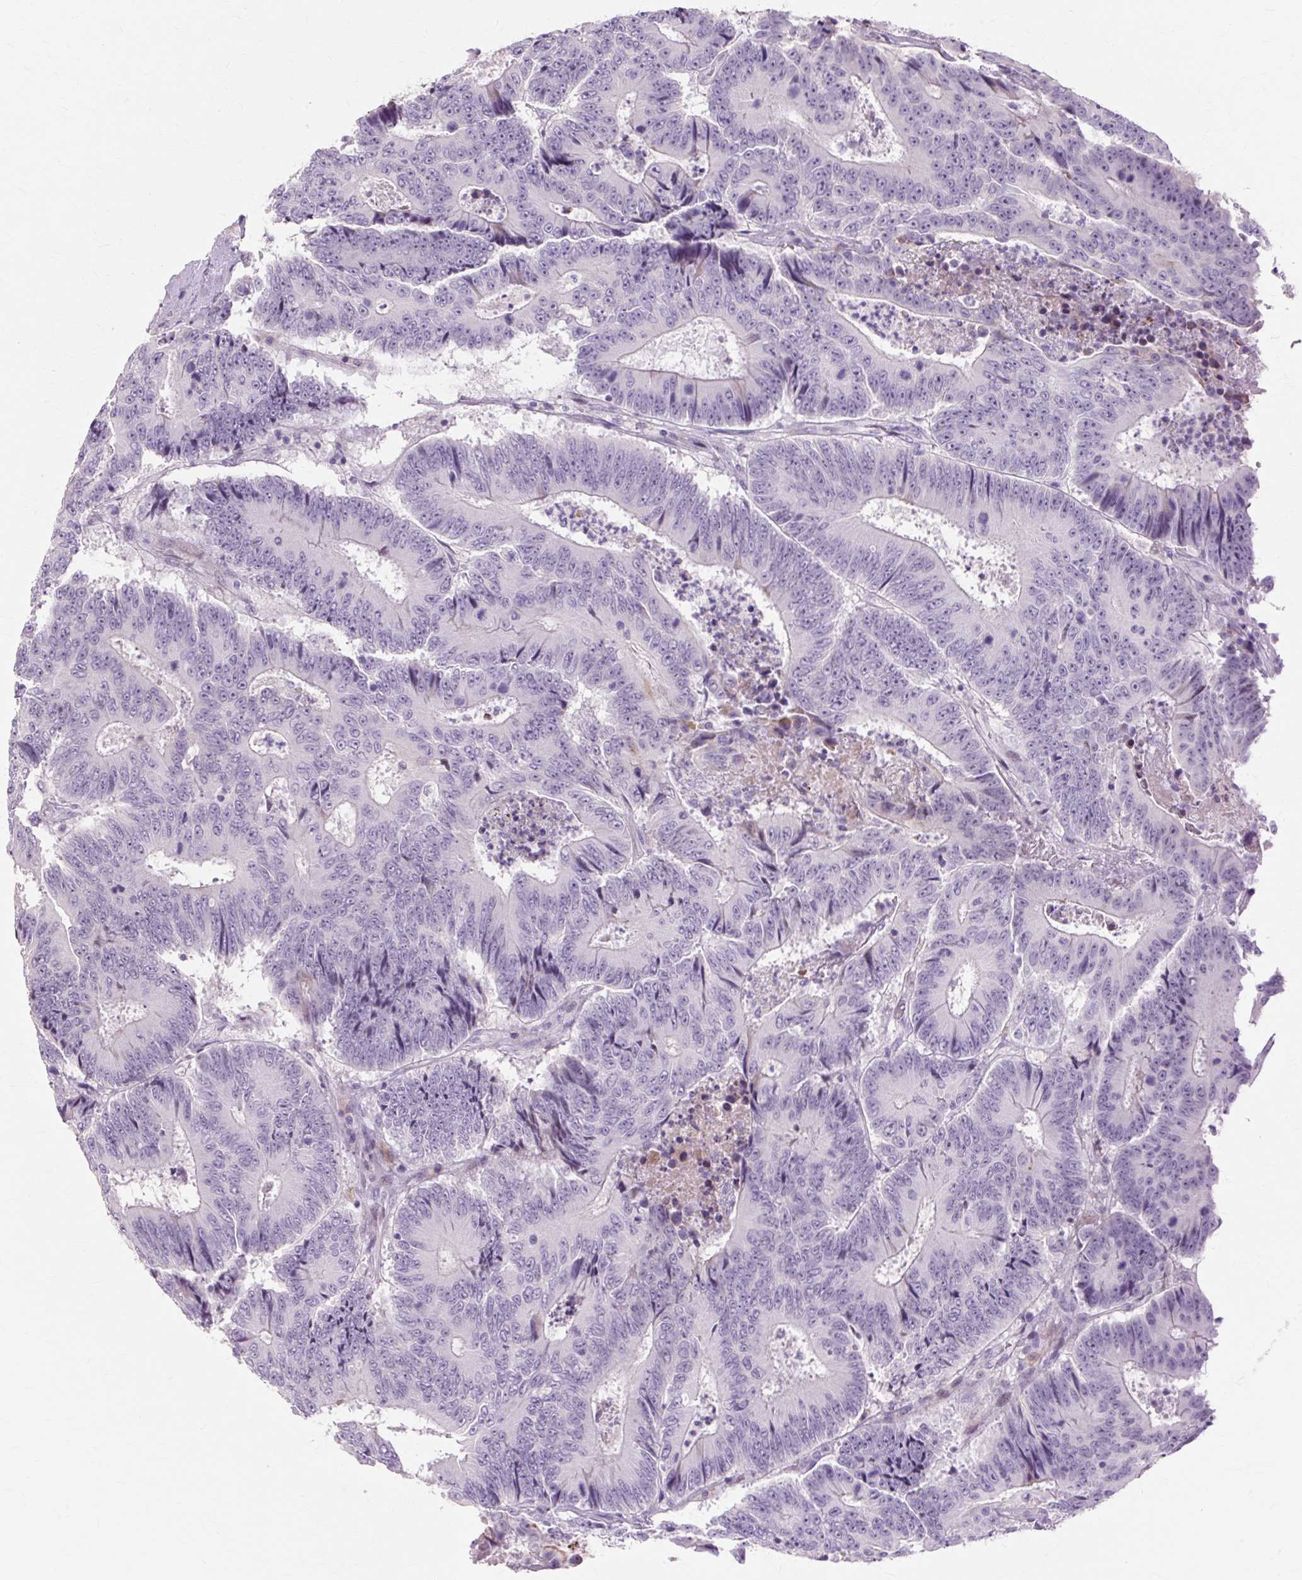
{"staining": {"intensity": "negative", "quantity": "none", "location": "none"}, "tissue": "colorectal cancer", "cell_type": "Tumor cells", "image_type": "cancer", "snomed": [{"axis": "morphology", "description": "Adenocarcinoma, NOS"}, {"axis": "topography", "description": "Colon"}], "caption": "This is an immunohistochemistry (IHC) histopathology image of adenocarcinoma (colorectal). There is no expression in tumor cells.", "gene": "IRX2", "patient": {"sex": "male", "age": 83}}